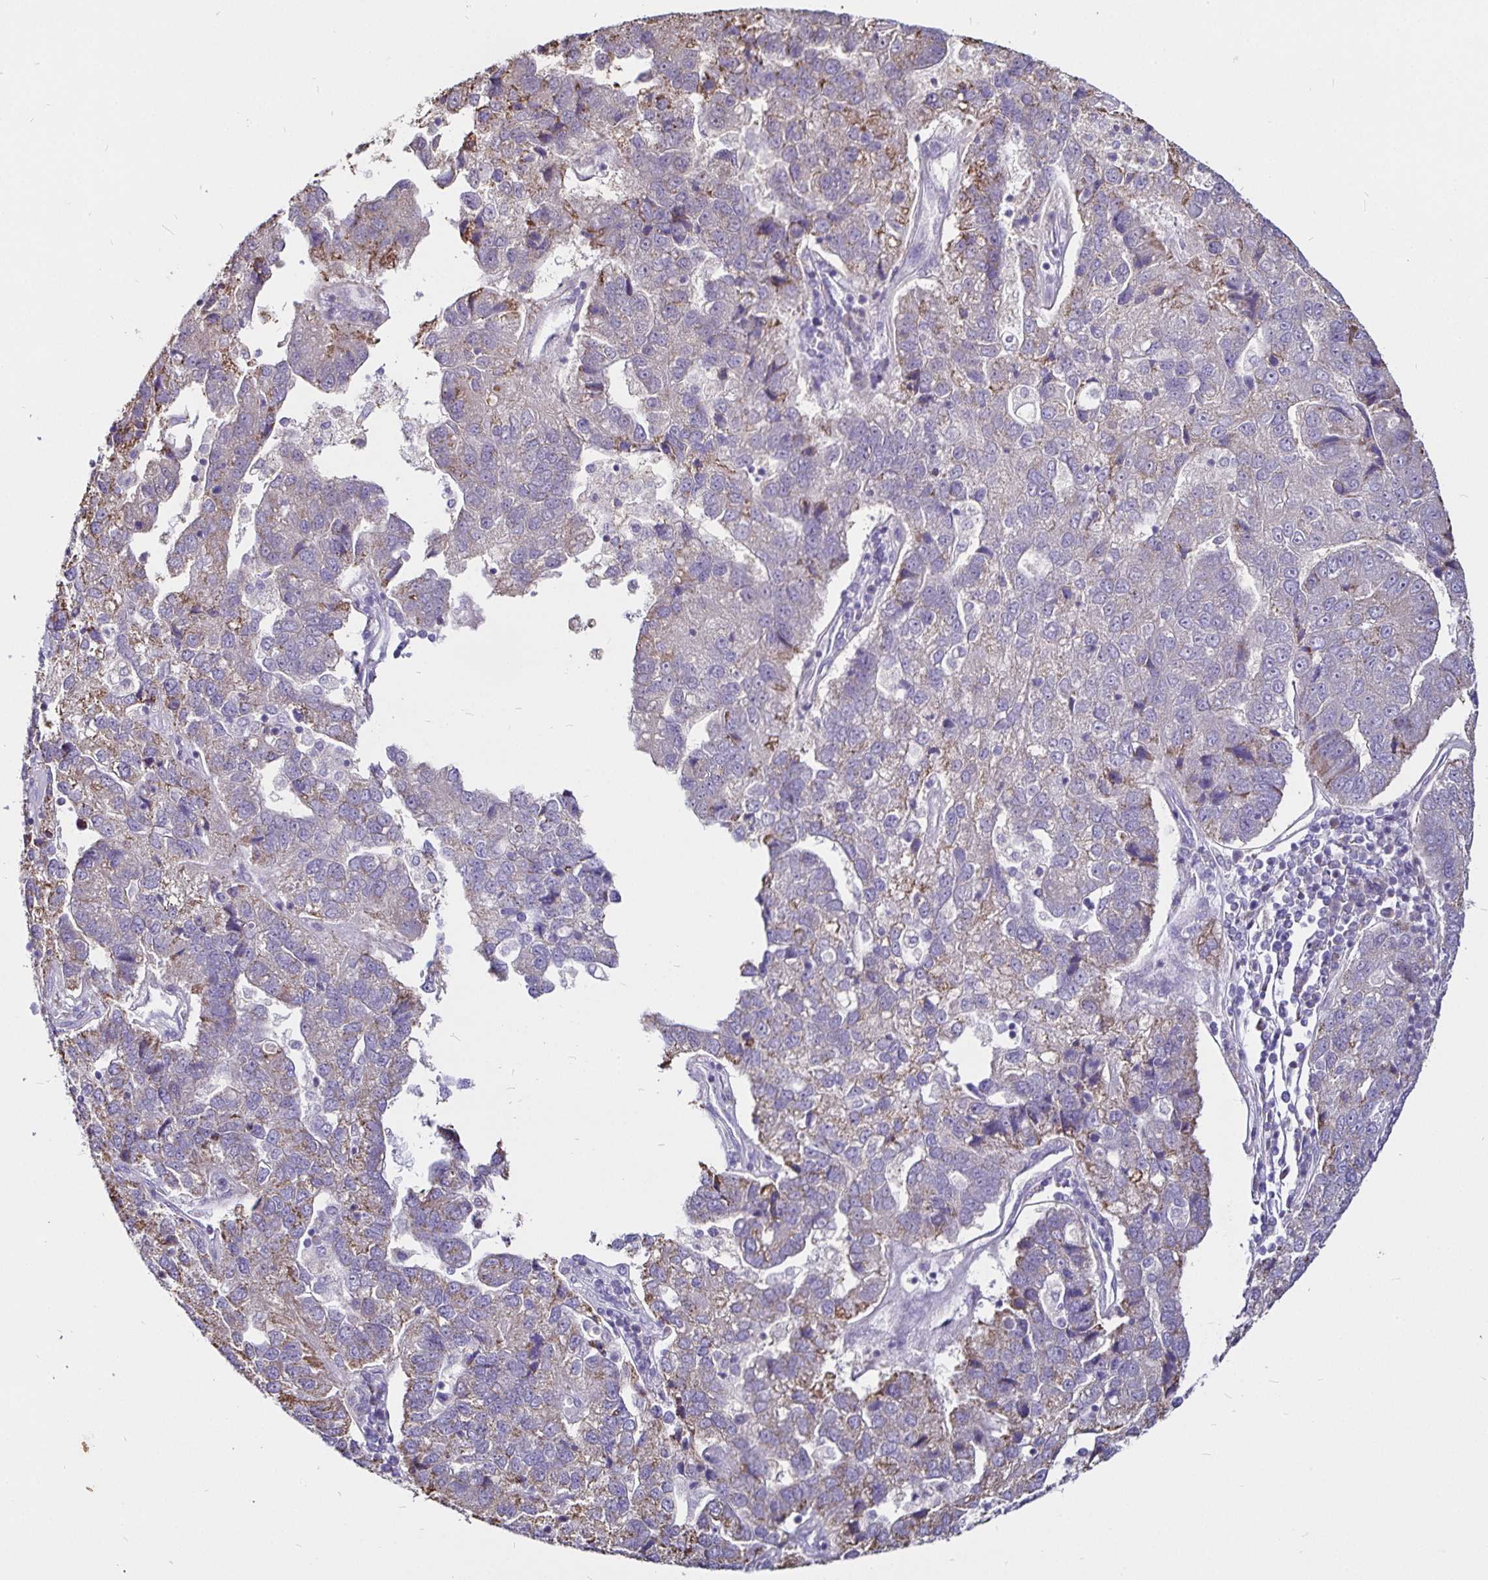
{"staining": {"intensity": "weak", "quantity": "<25%", "location": "cytoplasmic/membranous"}, "tissue": "pancreatic cancer", "cell_type": "Tumor cells", "image_type": "cancer", "snomed": [{"axis": "morphology", "description": "Adenocarcinoma, NOS"}, {"axis": "topography", "description": "Pancreas"}], "caption": "Immunohistochemical staining of human adenocarcinoma (pancreatic) exhibits no significant expression in tumor cells.", "gene": "PGAM2", "patient": {"sex": "female", "age": 61}}